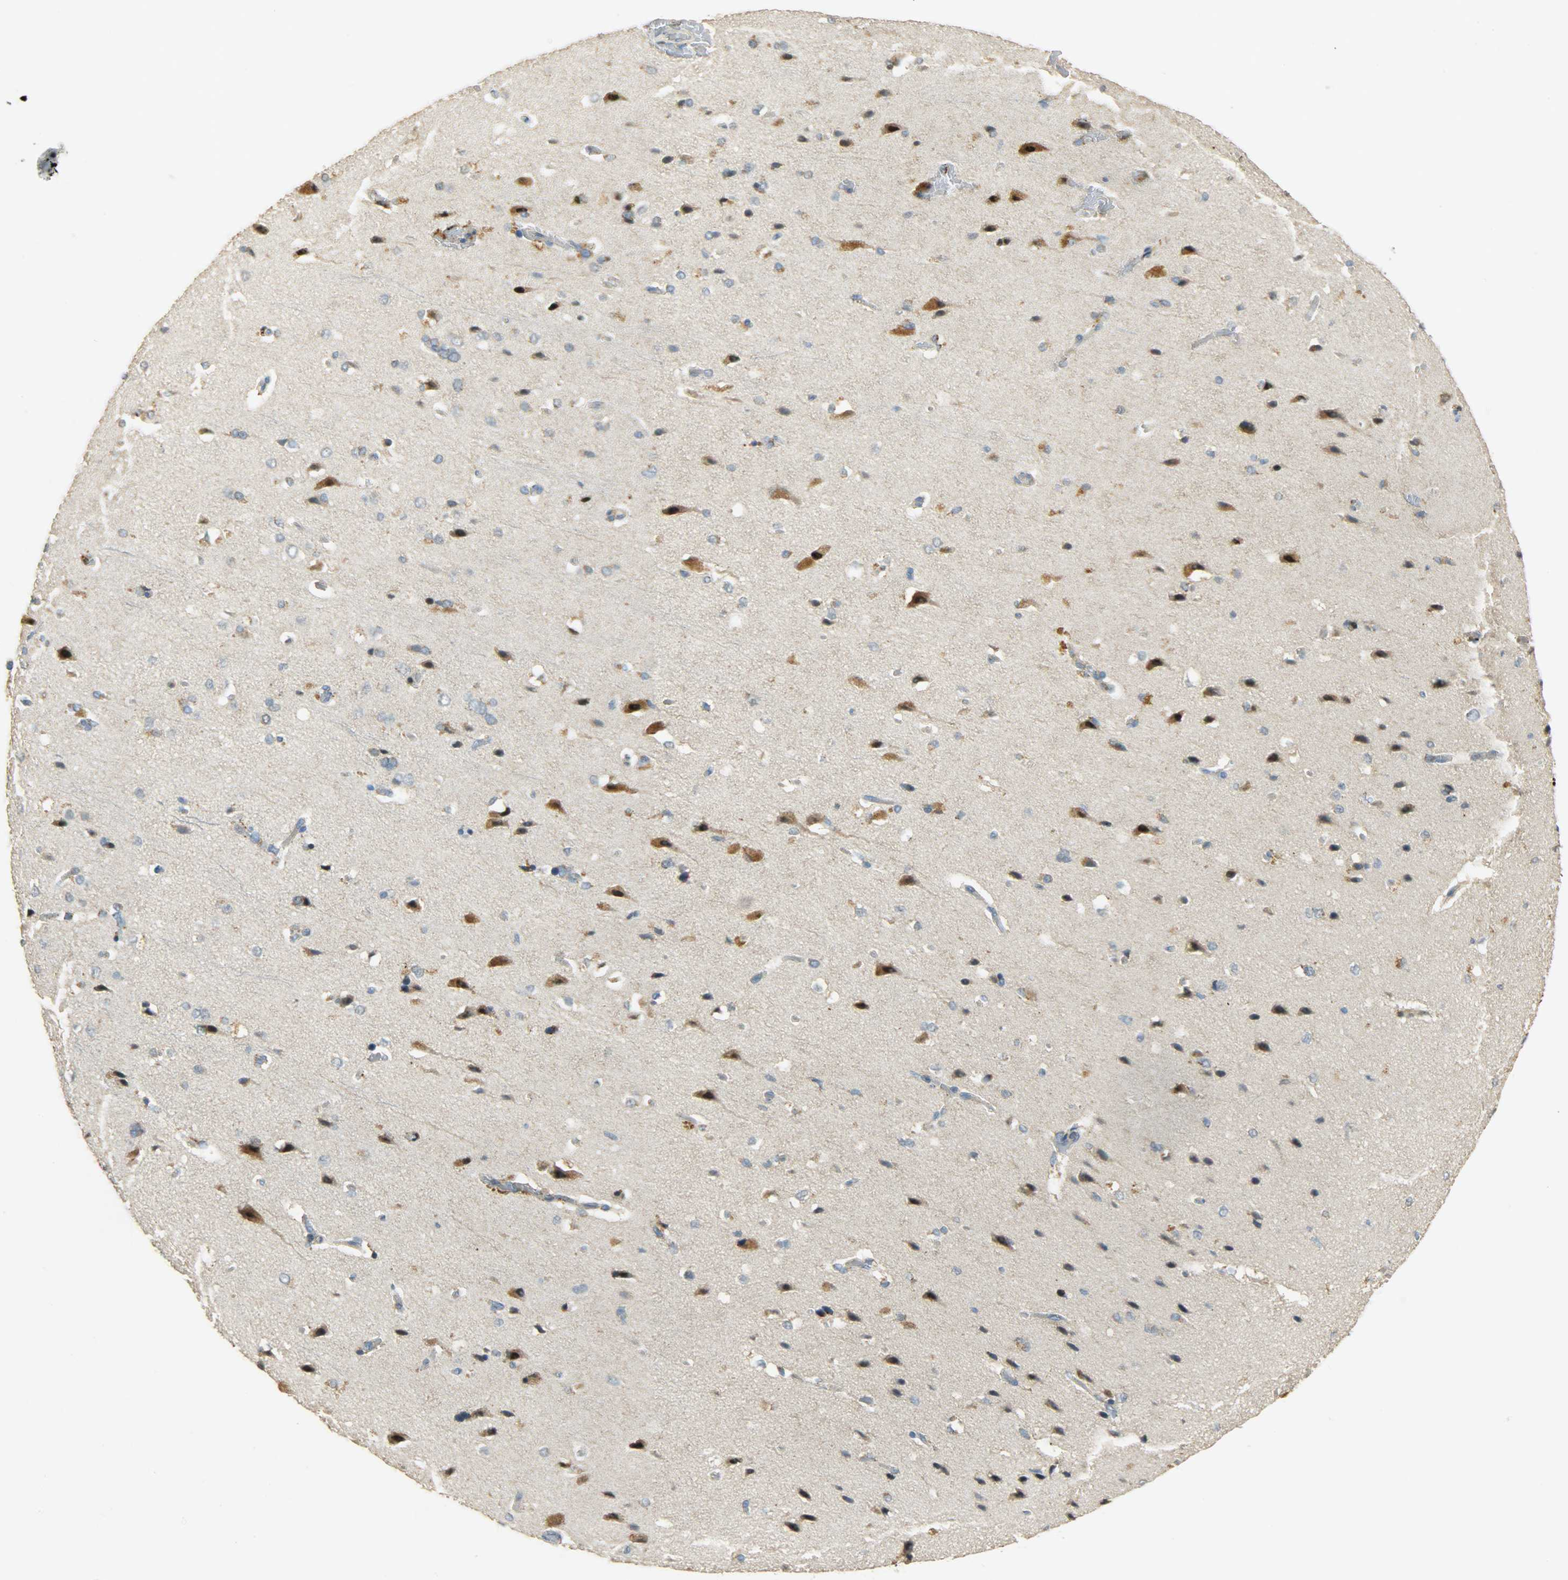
{"staining": {"intensity": "negative", "quantity": "none", "location": "none"}, "tissue": "cerebral cortex", "cell_type": "Endothelial cells", "image_type": "normal", "snomed": [{"axis": "morphology", "description": "Normal tissue, NOS"}, {"axis": "topography", "description": "Cerebral cortex"}], "caption": "Immunohistochemistry (IHC) photomicrograph of unremarkable cerebral cortex: cerebral cortex stained with DAB exhibits no significant protein positivity in endothelial cells. (DAB immunohistochemistry visualized using brightfield microscopy, high magnification).", "gene": "HDHD5", "patient": {"sex": "male", "age": 62}}